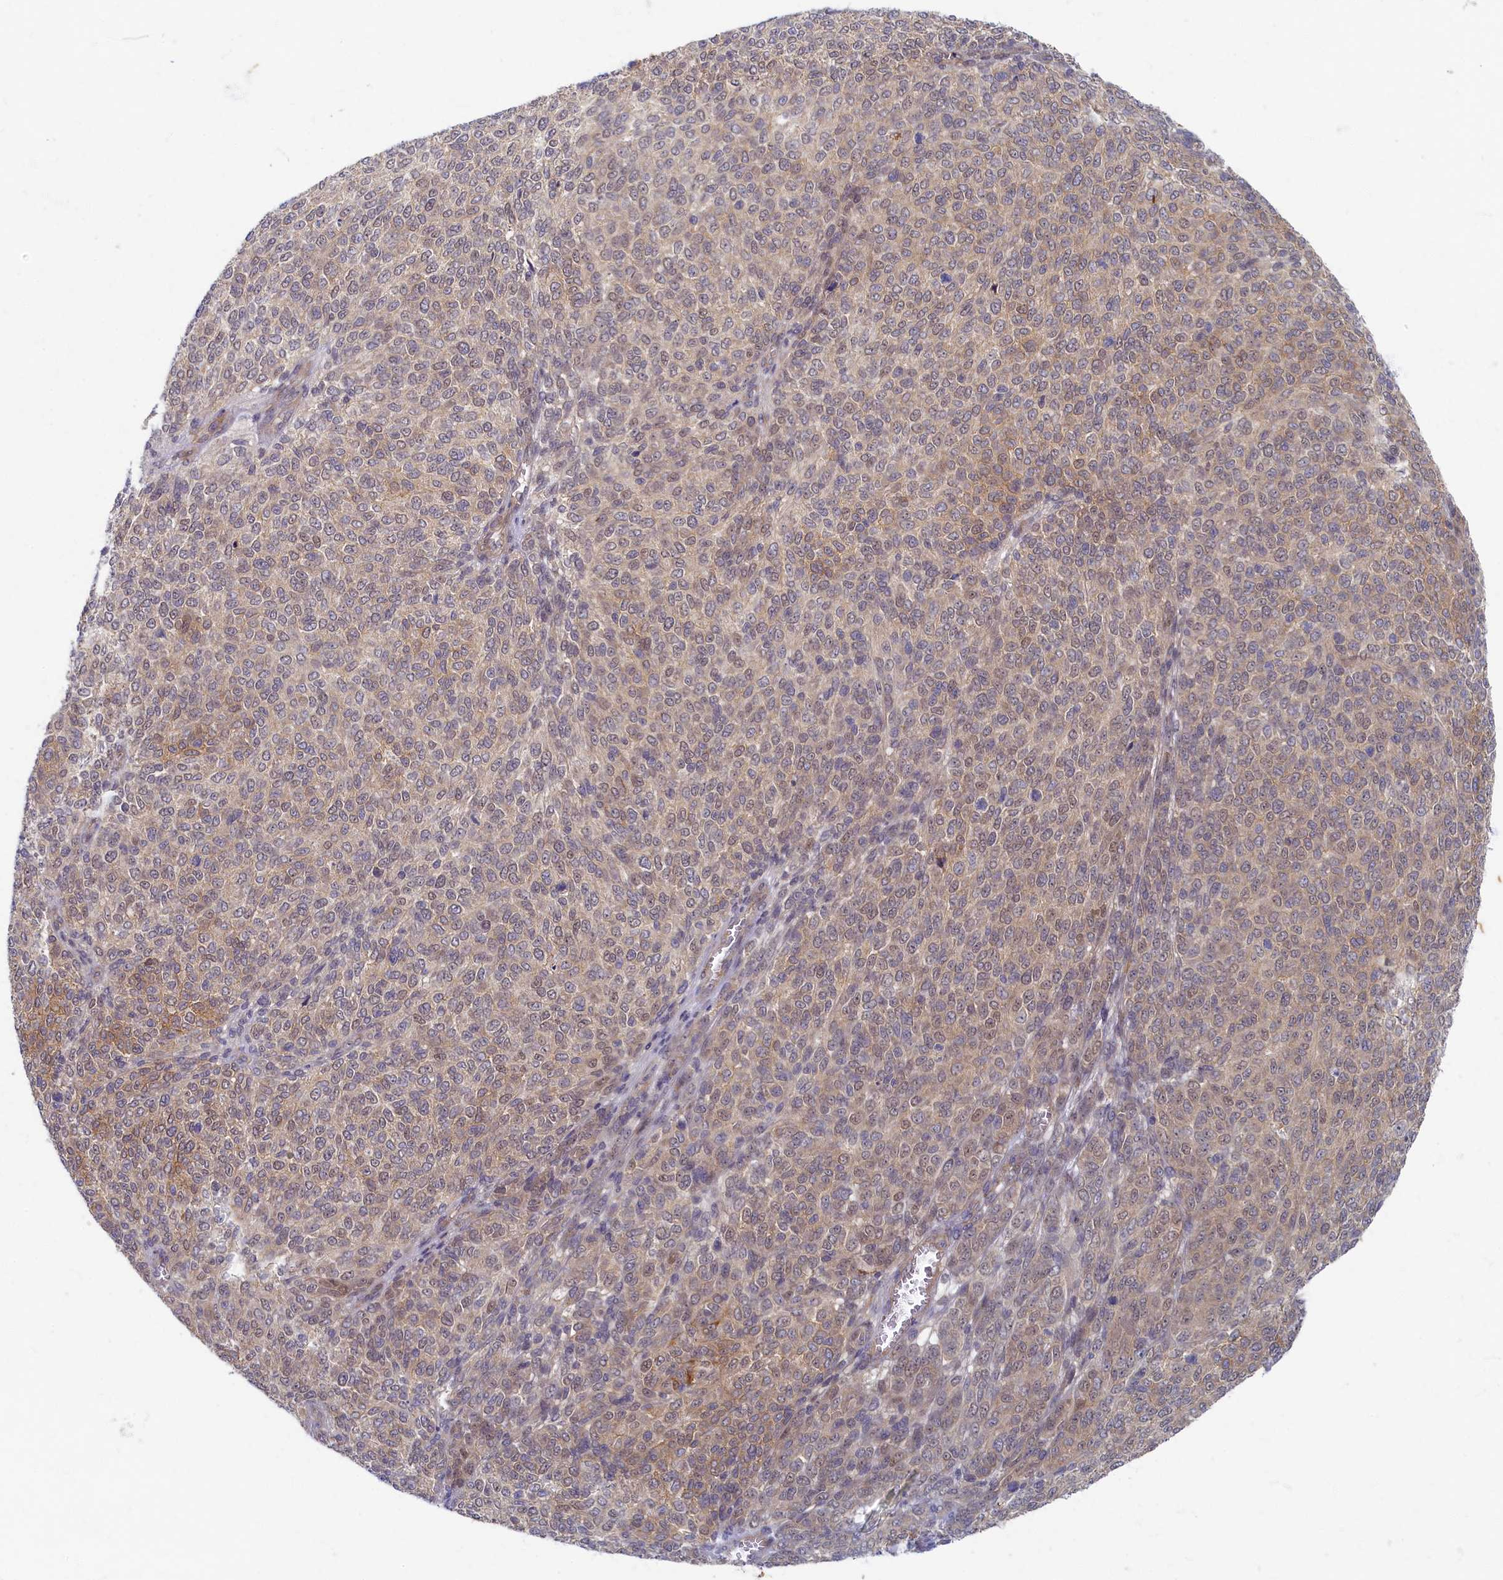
{"staining": {"intensity": "weak", "quantity": "25%-75%", "location": "cytoplasmic/membranous"}, "tissue": "melanoma", "cell_type": "Tumor cells", "image_type": "cancer", "snomed": [{"axis": "morphology", "description": "Malignant melanoma, NOS"}, {"axis": "topography", "description": "Skin"}], "caption": "This is a histology image of immunohistochemistry (IHC) staining of malignant melanoma, which shows weak positivity in the cytoplasmic/membranous of tumor cells.", "gene": "WDR59", "patient": {"sex": "male", "age": 49}}